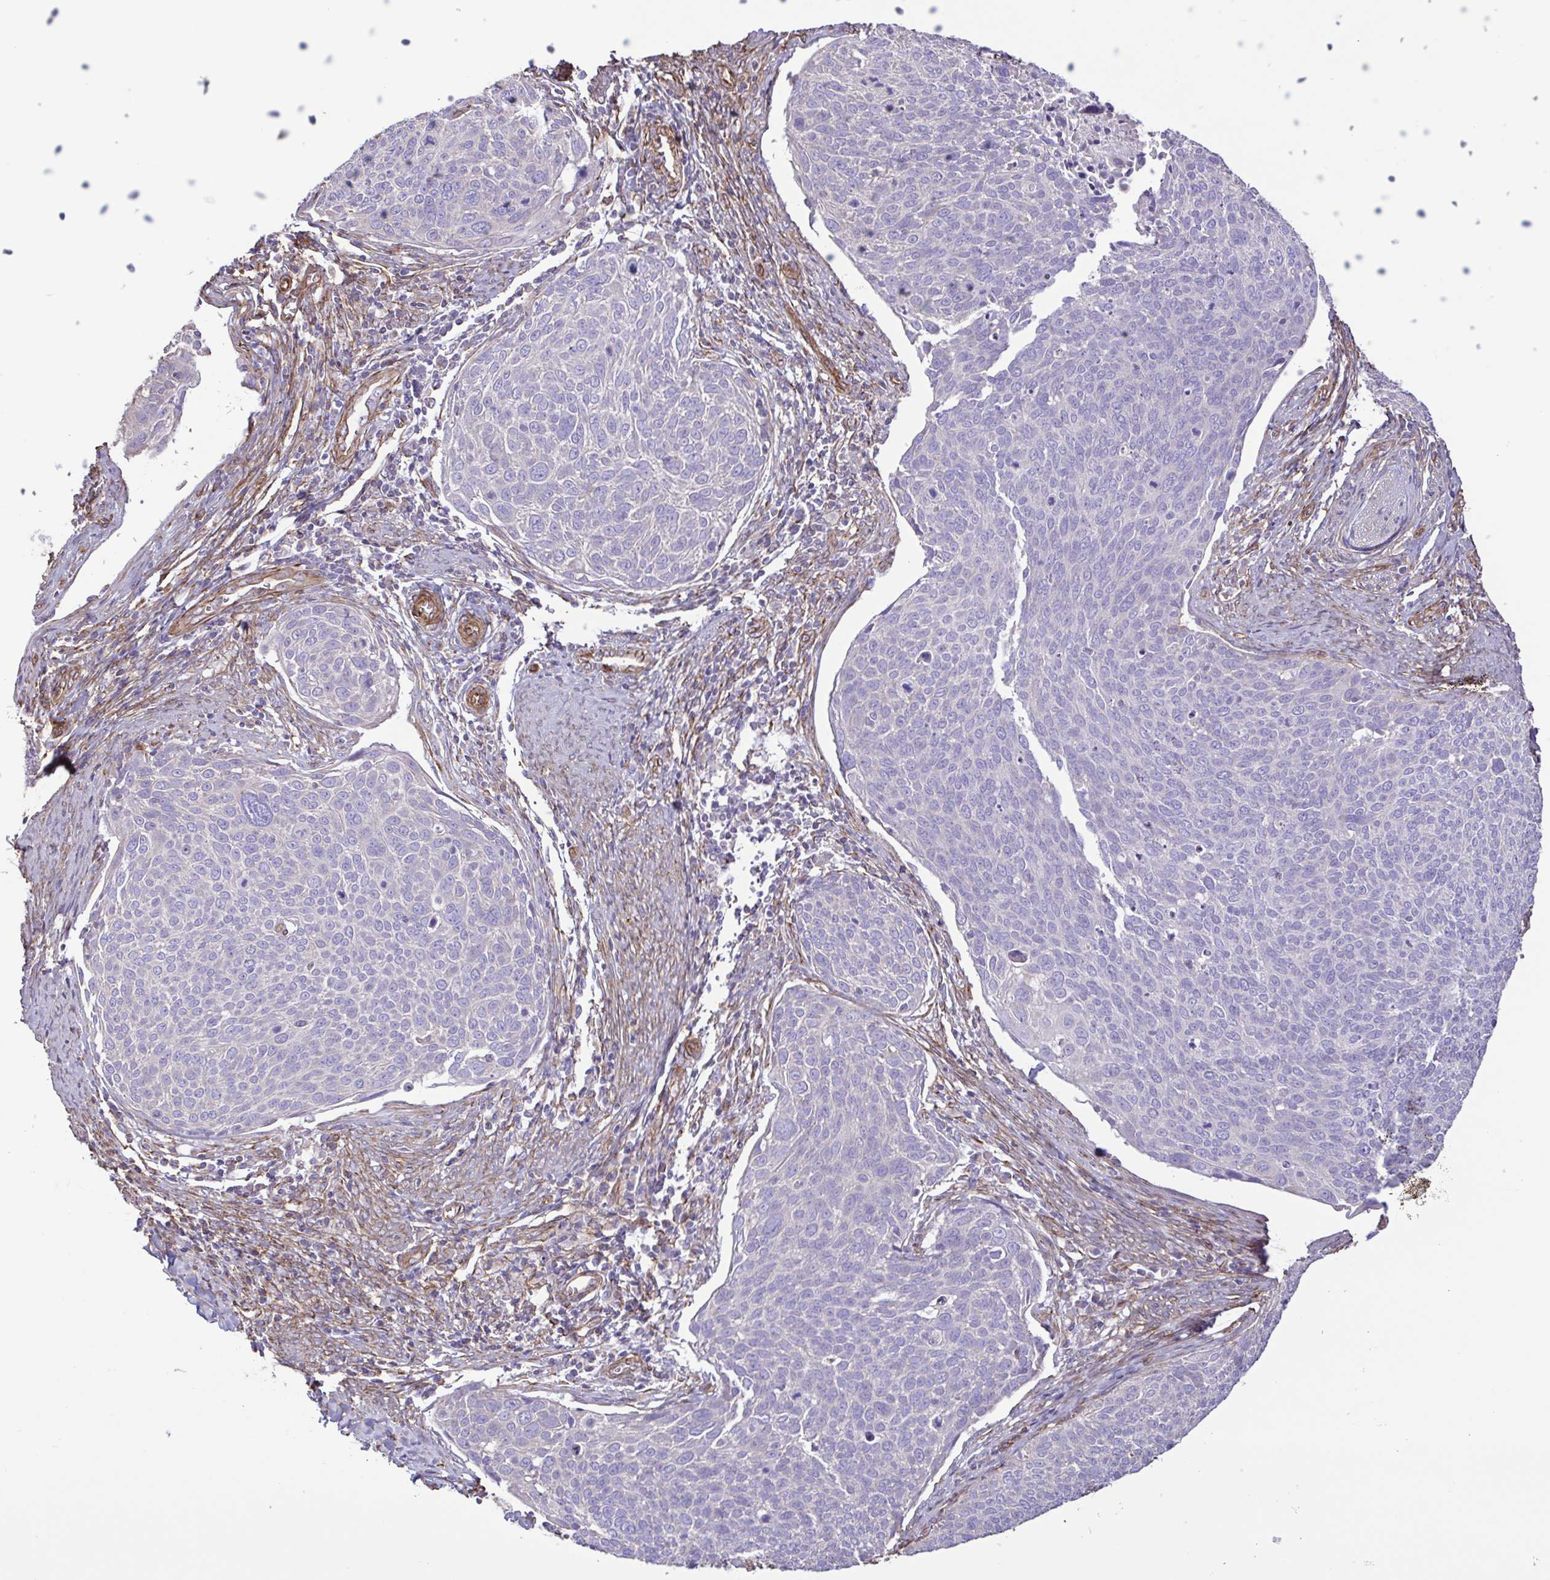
{"staining": {"intensity": "negative", "quantity": "none", "location": "none"}, "tissue": "cervical cancer", "cell_type": "Tumor cells", "image_type": "cancer", "snomed": [{"axis": "morphology", "description": "Squamous cell carcinoma, NOS"}, {"axis": "topography", "description": "Cervix"}], "caption": "Immunohistochemistry of human cervical cancer exhibits no positivity in tumor cells.", "gene": "FLT1", "patient": {"sex": "female", "age": 39}}